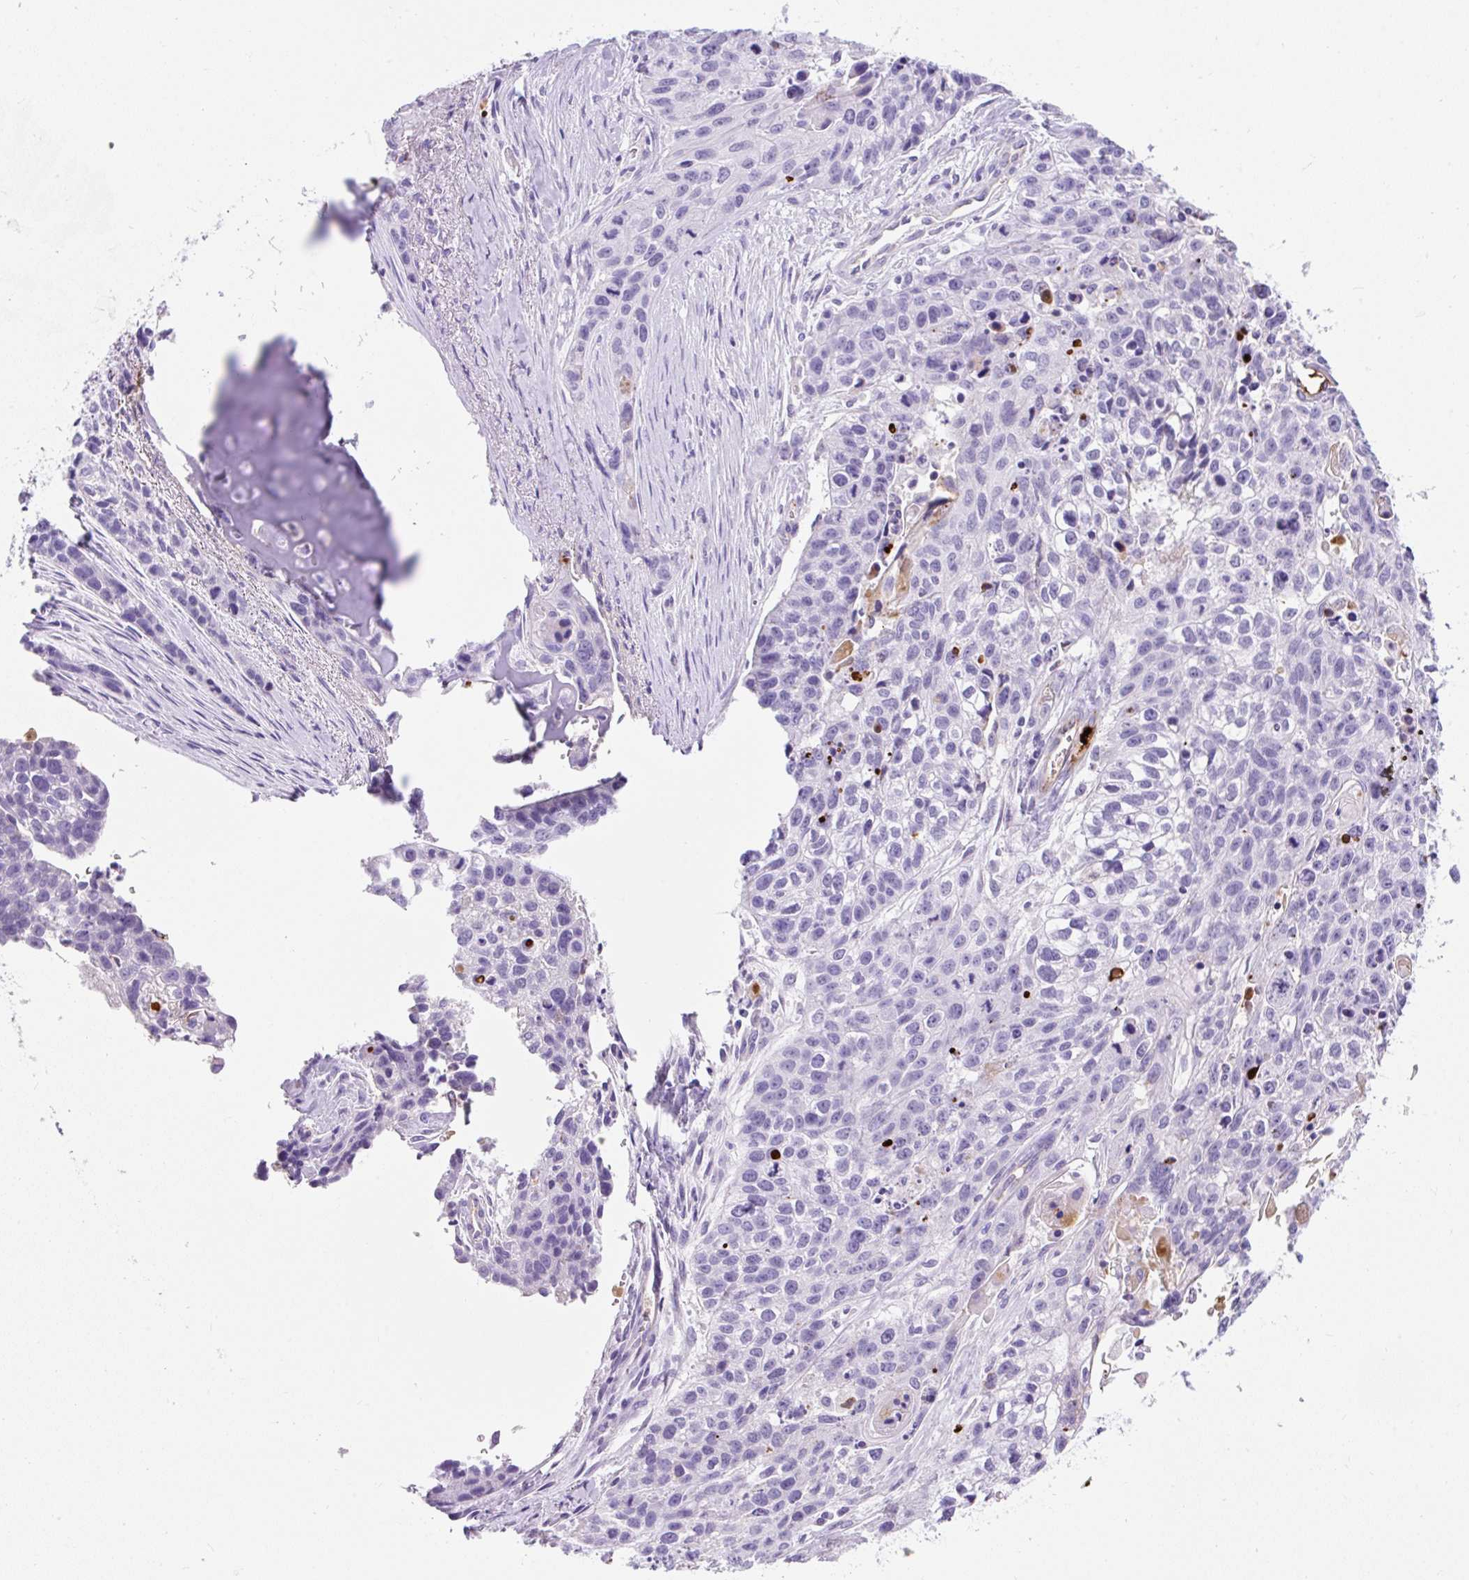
{"staining": {"intensity": "negative", "quantity": "none", "location": "none"}, "tissue": "lung cancer", "cell_type": "Tumor cells", "image_type": "cancer", "snomed": [{"axis": "morphology", "description": "Squamous cell carcinoma, NOS"}, {"axis": "topography", "description": "Lung"}], "caption": "Tumor cells show no significant protein staining in squamous cell carcinoma (lung).", "gene": "APOC4-APOC2", "patient": {"sex": "male", "age": 74}}